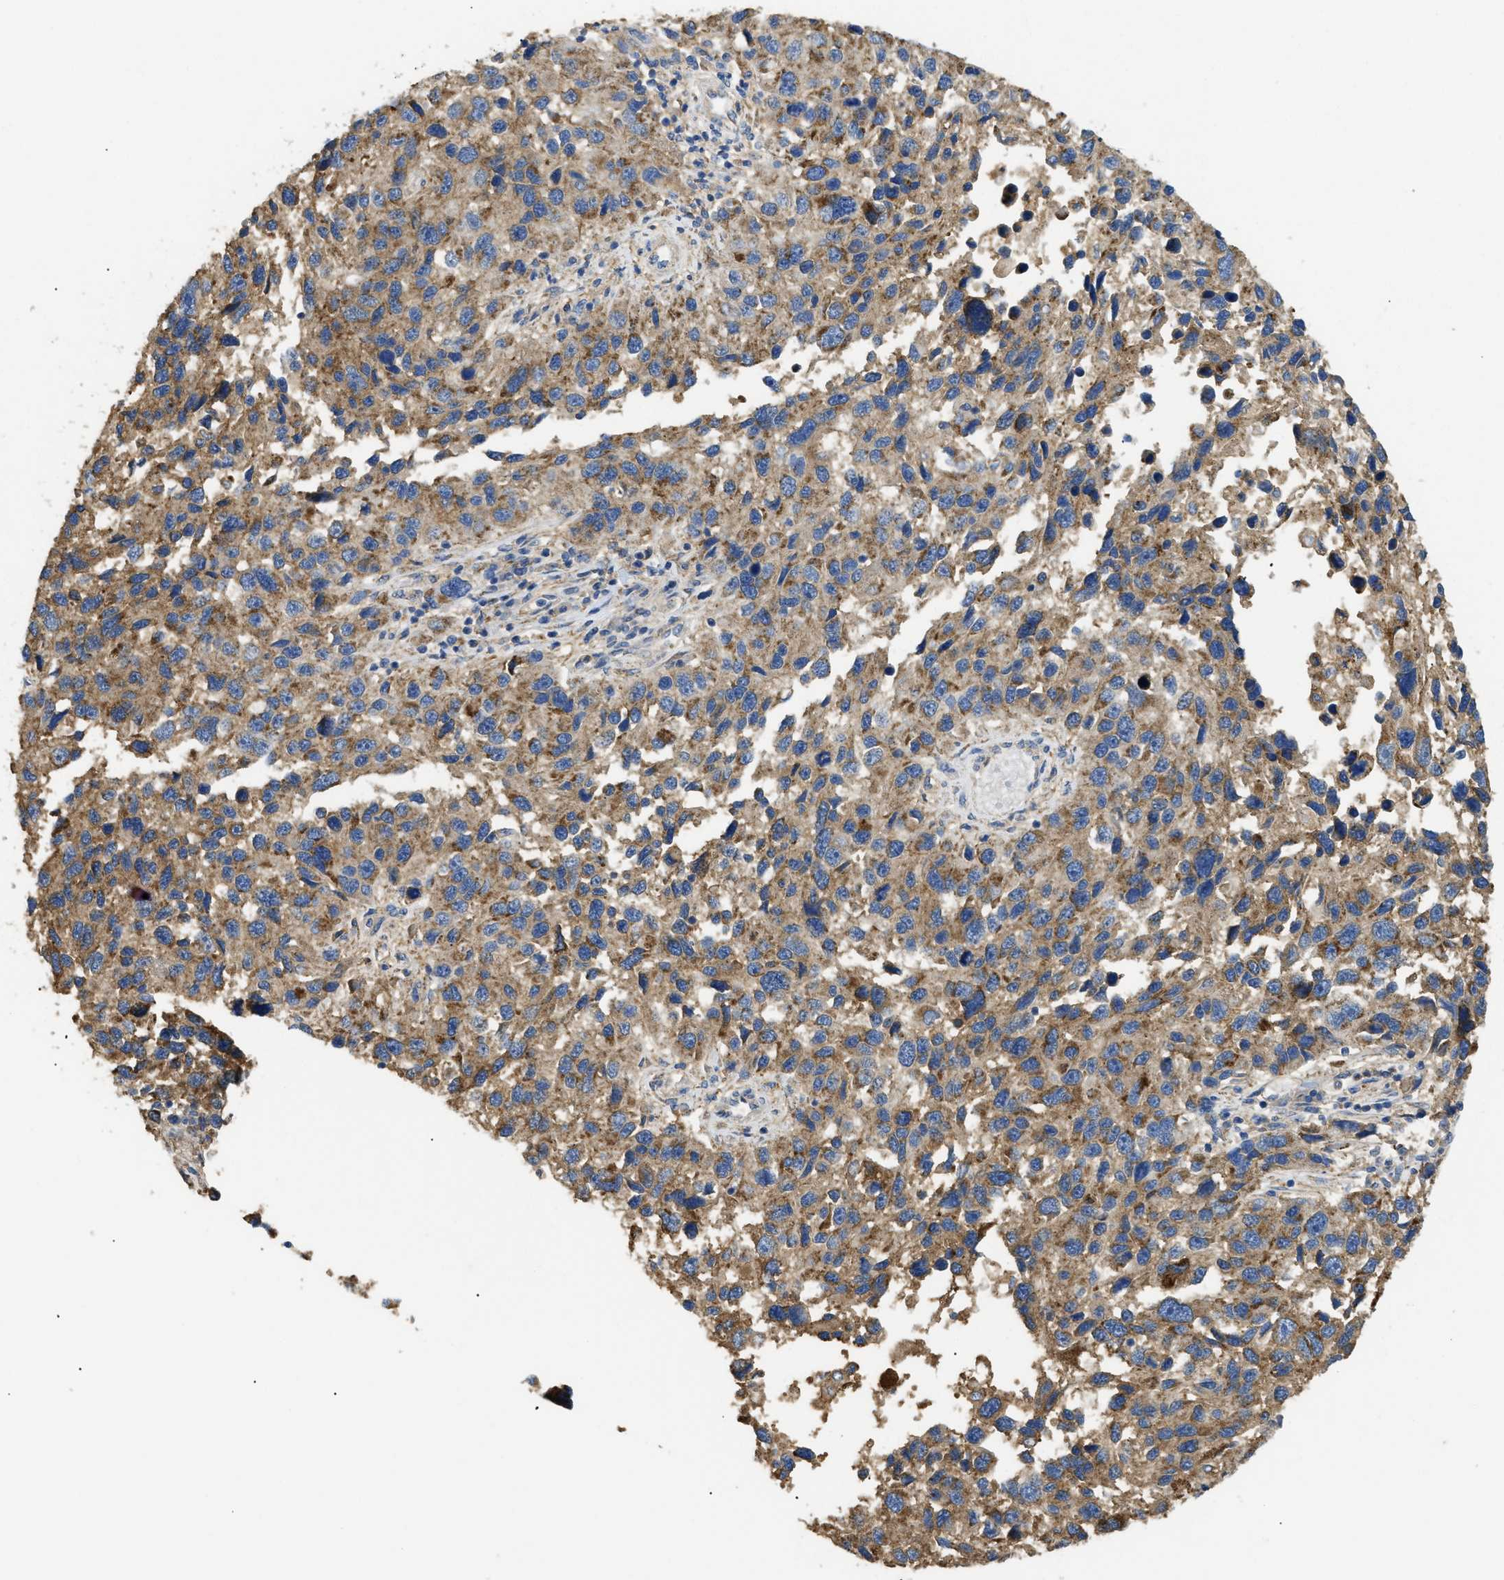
{"staining": {"intensity": "moderate", "quantity": ">75%", "location": "cytoplasmic/membranous"}, "tissue": "melanoma", "cell_type": "Tumor cells", "image_type": "cancer", "snomed": [{"axis": "morphology", "description": "Malignant melanoma, NOS"}, {"axis": "topography", "description": "Skin"}], "caption": "Protein analysis of malignant melanoma tissue exhibits moderate cytoplasmic/membranous expression in about >75% of tumor cells.", "gene": "ANXA4", "patient": {"sex": "male", "age": 53}}